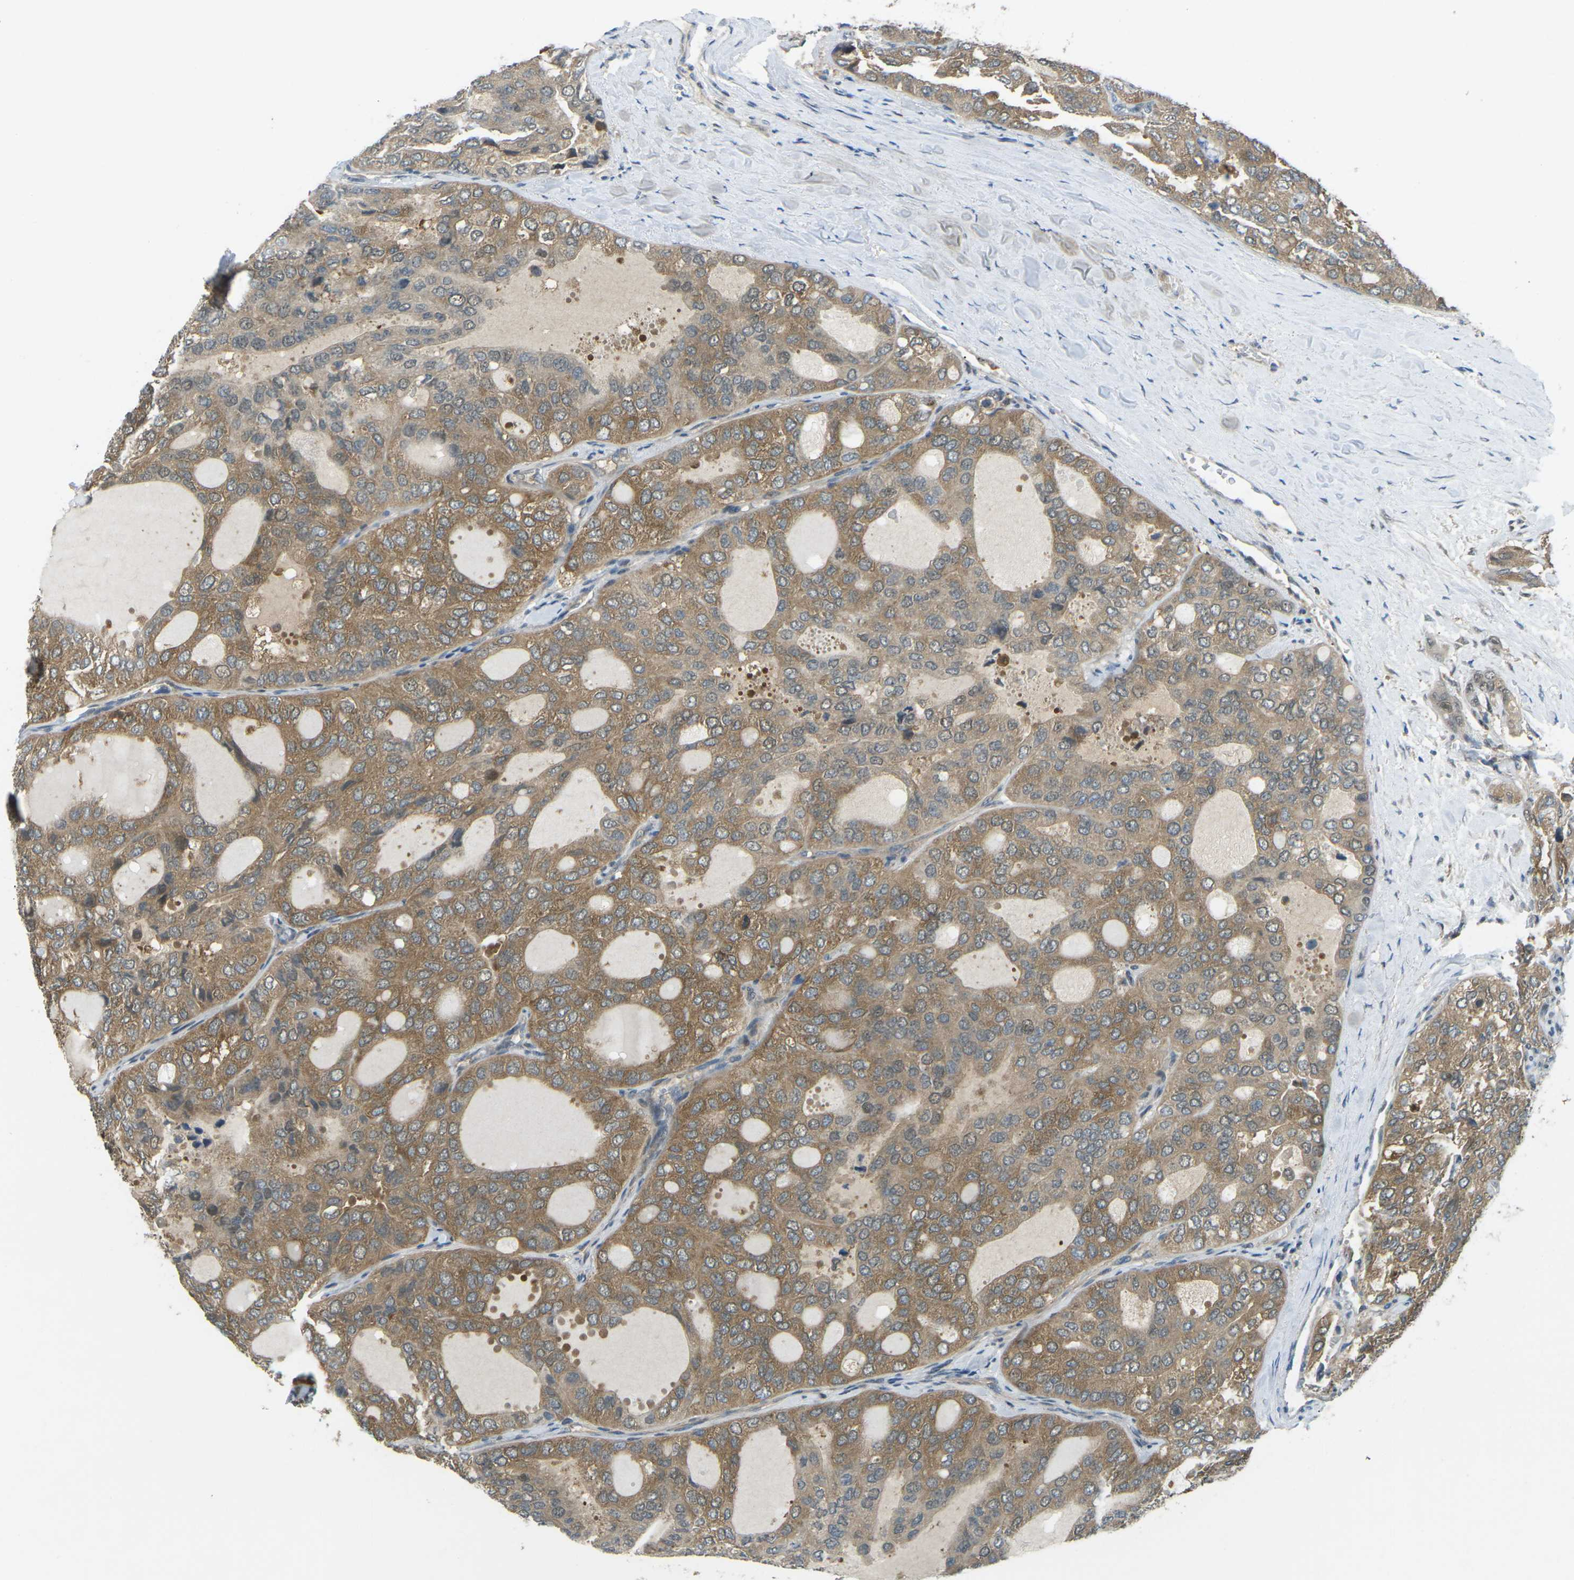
{"staining": {"intensity": "moderate", "quantity": ">75%", "location": "cytoplasmic/membranous"}, "tissue": "thyroid cancer", "cell_type": "Tumor cells", "image_type": "cancer", "snomed": [{"axis": "morphology", "description": "Follicular adenoma carcinoma, NOS"}, {"axis": "topography", "description": "Thyroid gland"}], "caption": "Thyroid follicular adenoma carcinoma stained with DAB (3,3'-diaminobenzidine) immunohistochemistry demonstrates medium levels of moderate cytoplasmic/membranous staining in about >75% of tumor cells. (Stains: DAB (3,3'-diaminobenzidine) in brown, nuclei in blue, Microscopy: brightfield microscopy at high magnification).", "gene": "PIEZO2", "patient": {"sex": "male", "age": 75}}